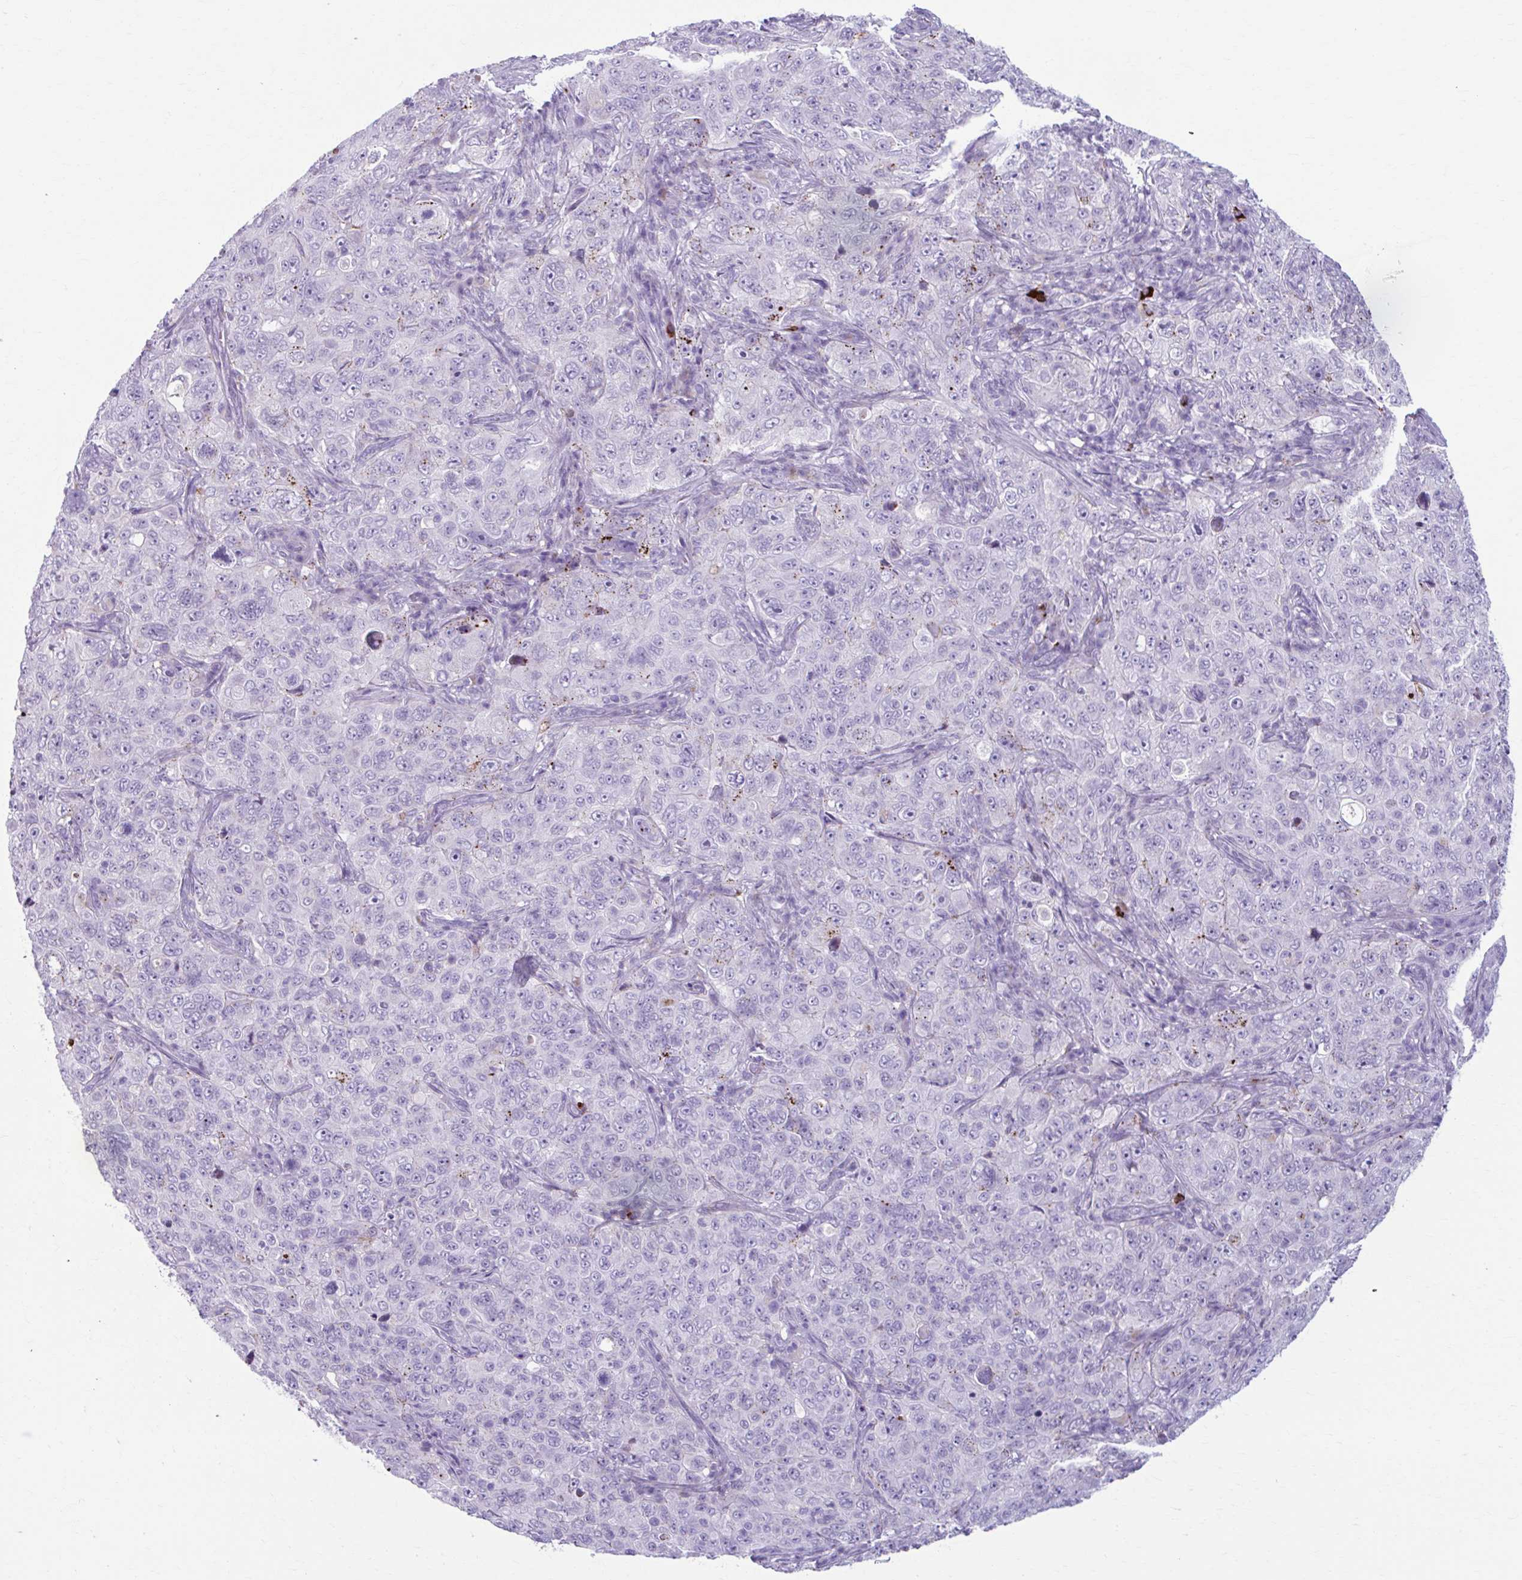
{"staining": {"intensity": "moderate", "quantity": "<25%", "location": "cytoplasmic/membranous"}, "tissue": "pancreatic cancer", "cell_type": "Tumor cells", "image_type": "cancer", "snomed": [{"axis": "morphology", "description": "Adenocarcinoma, NOS"}, {"axis": "topography", "description": "Pancreas"}], "caption": "Protein staining of pancreatic adenocarcinoma tissue demonstrates moderate cytoplasmic/membranous staining in approximately <25% of tumor cells.", "gene": "C12orf71", "patient": {"sex": "male", "age": 68}}